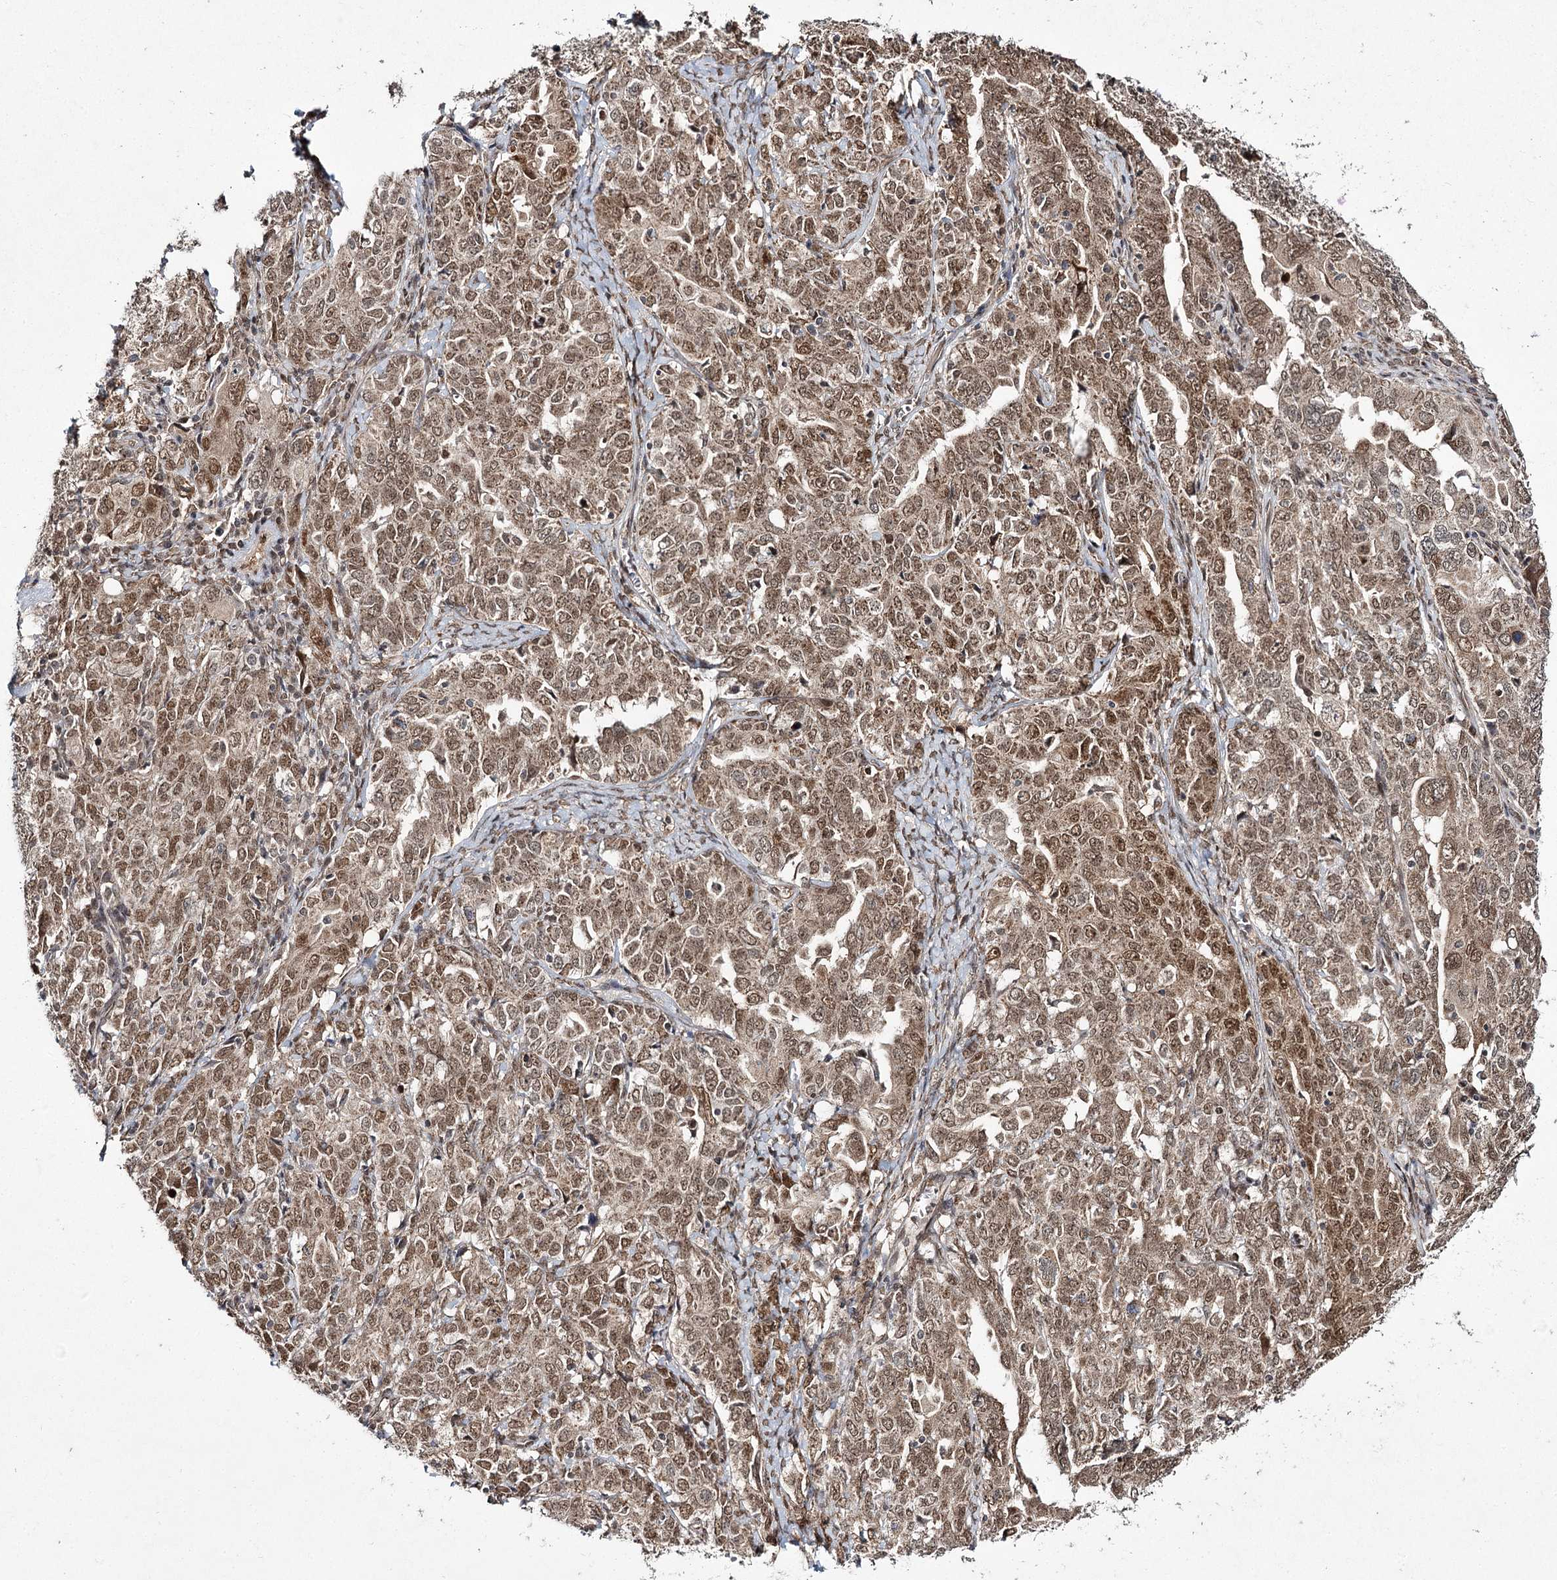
{"staining": {"intensity": "moderate", "quantity": ">75%", "location": "cytoplasmic/membranous,nuclear"}, "tissue": "ovarian cancer", "cell_type": "Tumor cells", "image_type": "cancer", "snomed": [{"axis": "morphology", "description": "Carcinoma, endometroid"}, {"axis": "topography", "description": "Ovary"}], "caption": "Human ovarian cancer (endometroid carcinoma) stained with a brown dye exhibits moderate cytoplasmic/membranous and nuclear positive positivity in about >75% of tumor cells.", "gene": "TRNT1", "patient": {"sex": "female", "age": 62}}